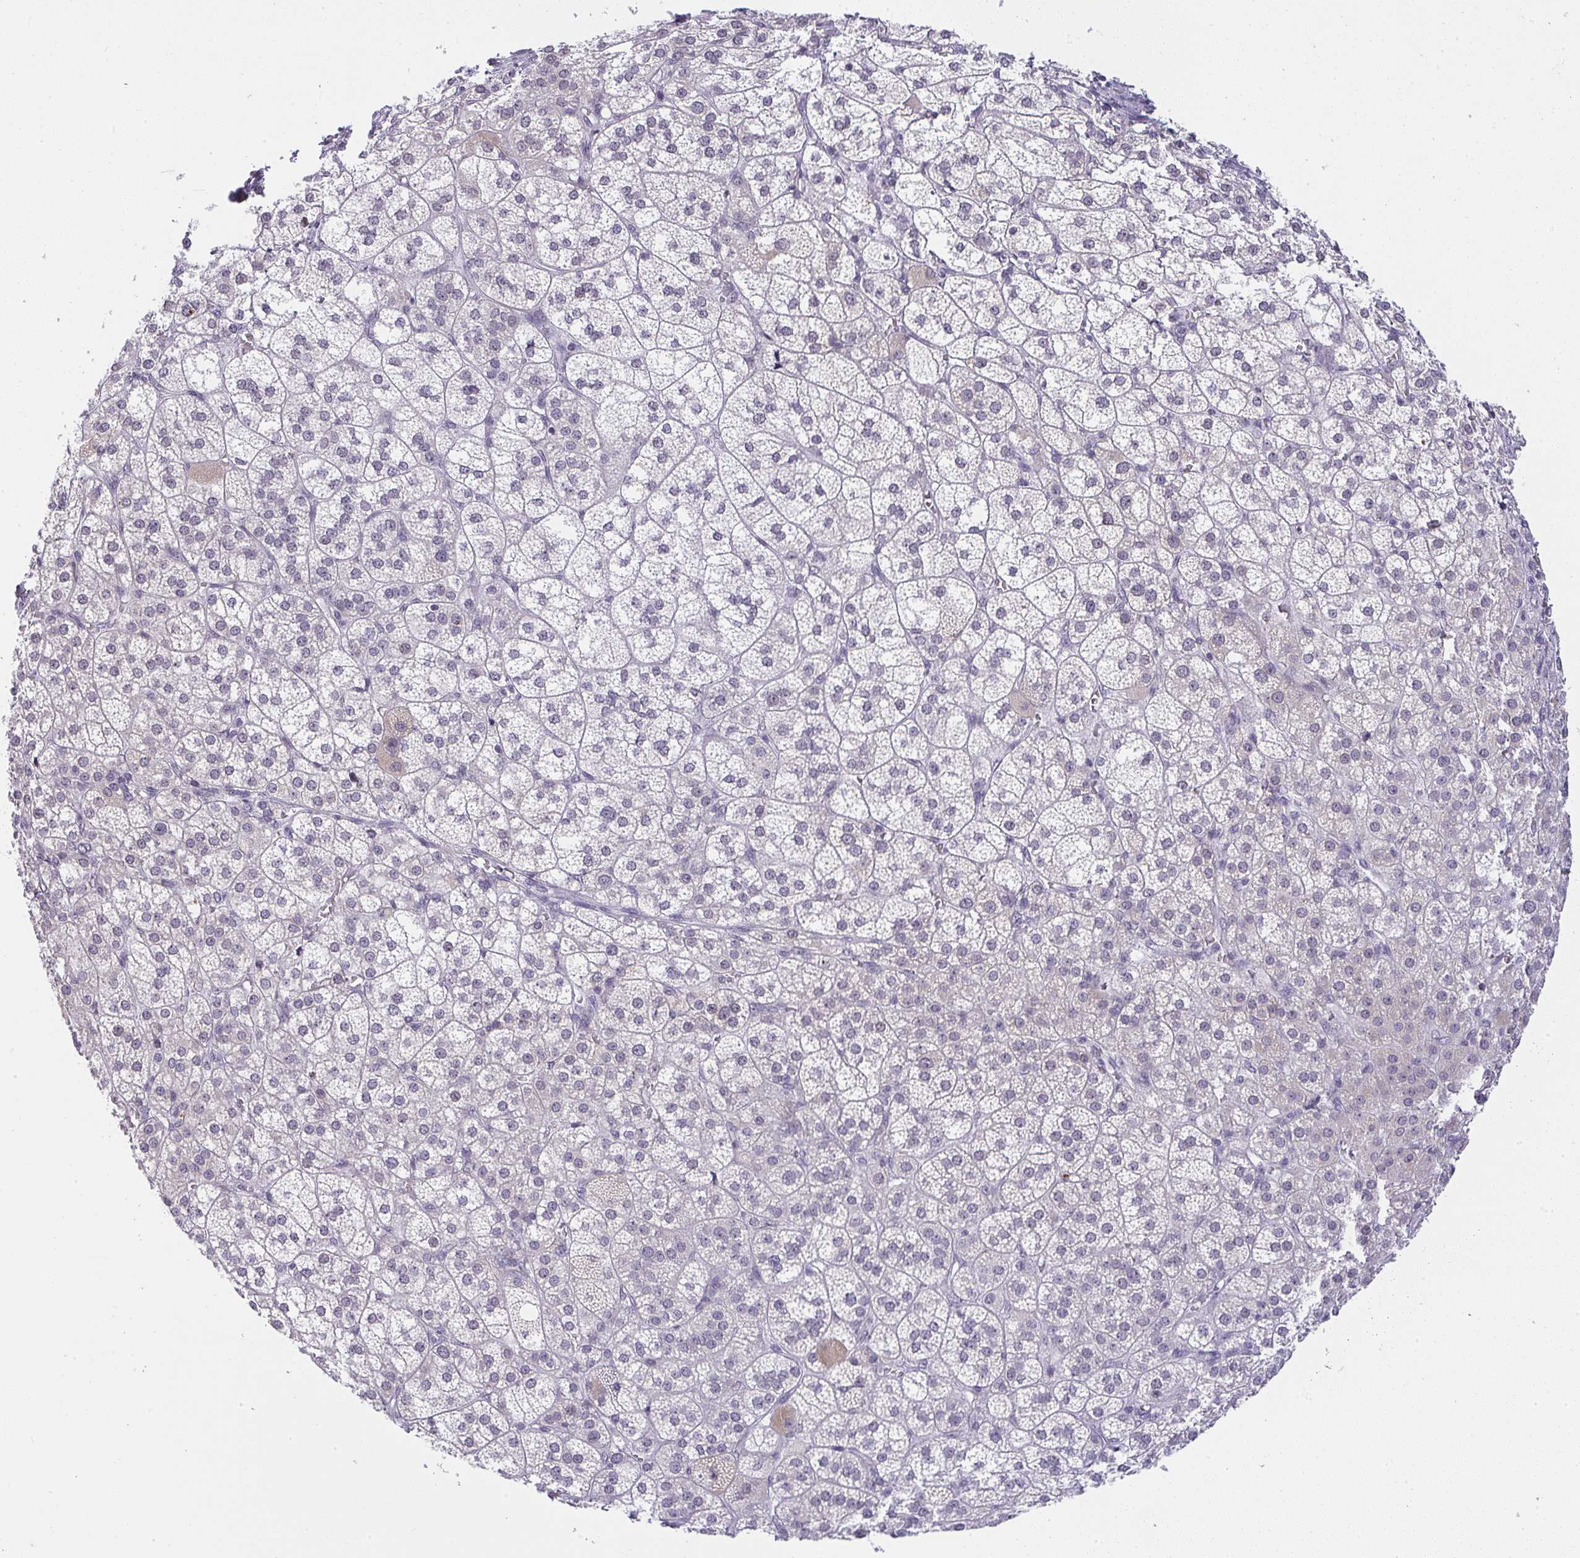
{"staining": {"intensity": "weak", "quantity": "25%-75%", "location": "cytoplasmic/membranous"}, "tissue": "adrenal gland", "cell_type": "Glandular cells", "image_type": "normal", "snomed": [{"axis": "morphology", "description": "Normal tissue, NOS"}, {"axis": "topography", "description": "Adrenal gland"}], "caption": "Immunohistochemical staining of benign adrenal gland demonstrates low levels of weak cytoplasmic/membranous positivity in approximately 25%-75% of glandular cells.", "gene": "CACNA1S", "patient": {"sex": "female", "age": 60}}